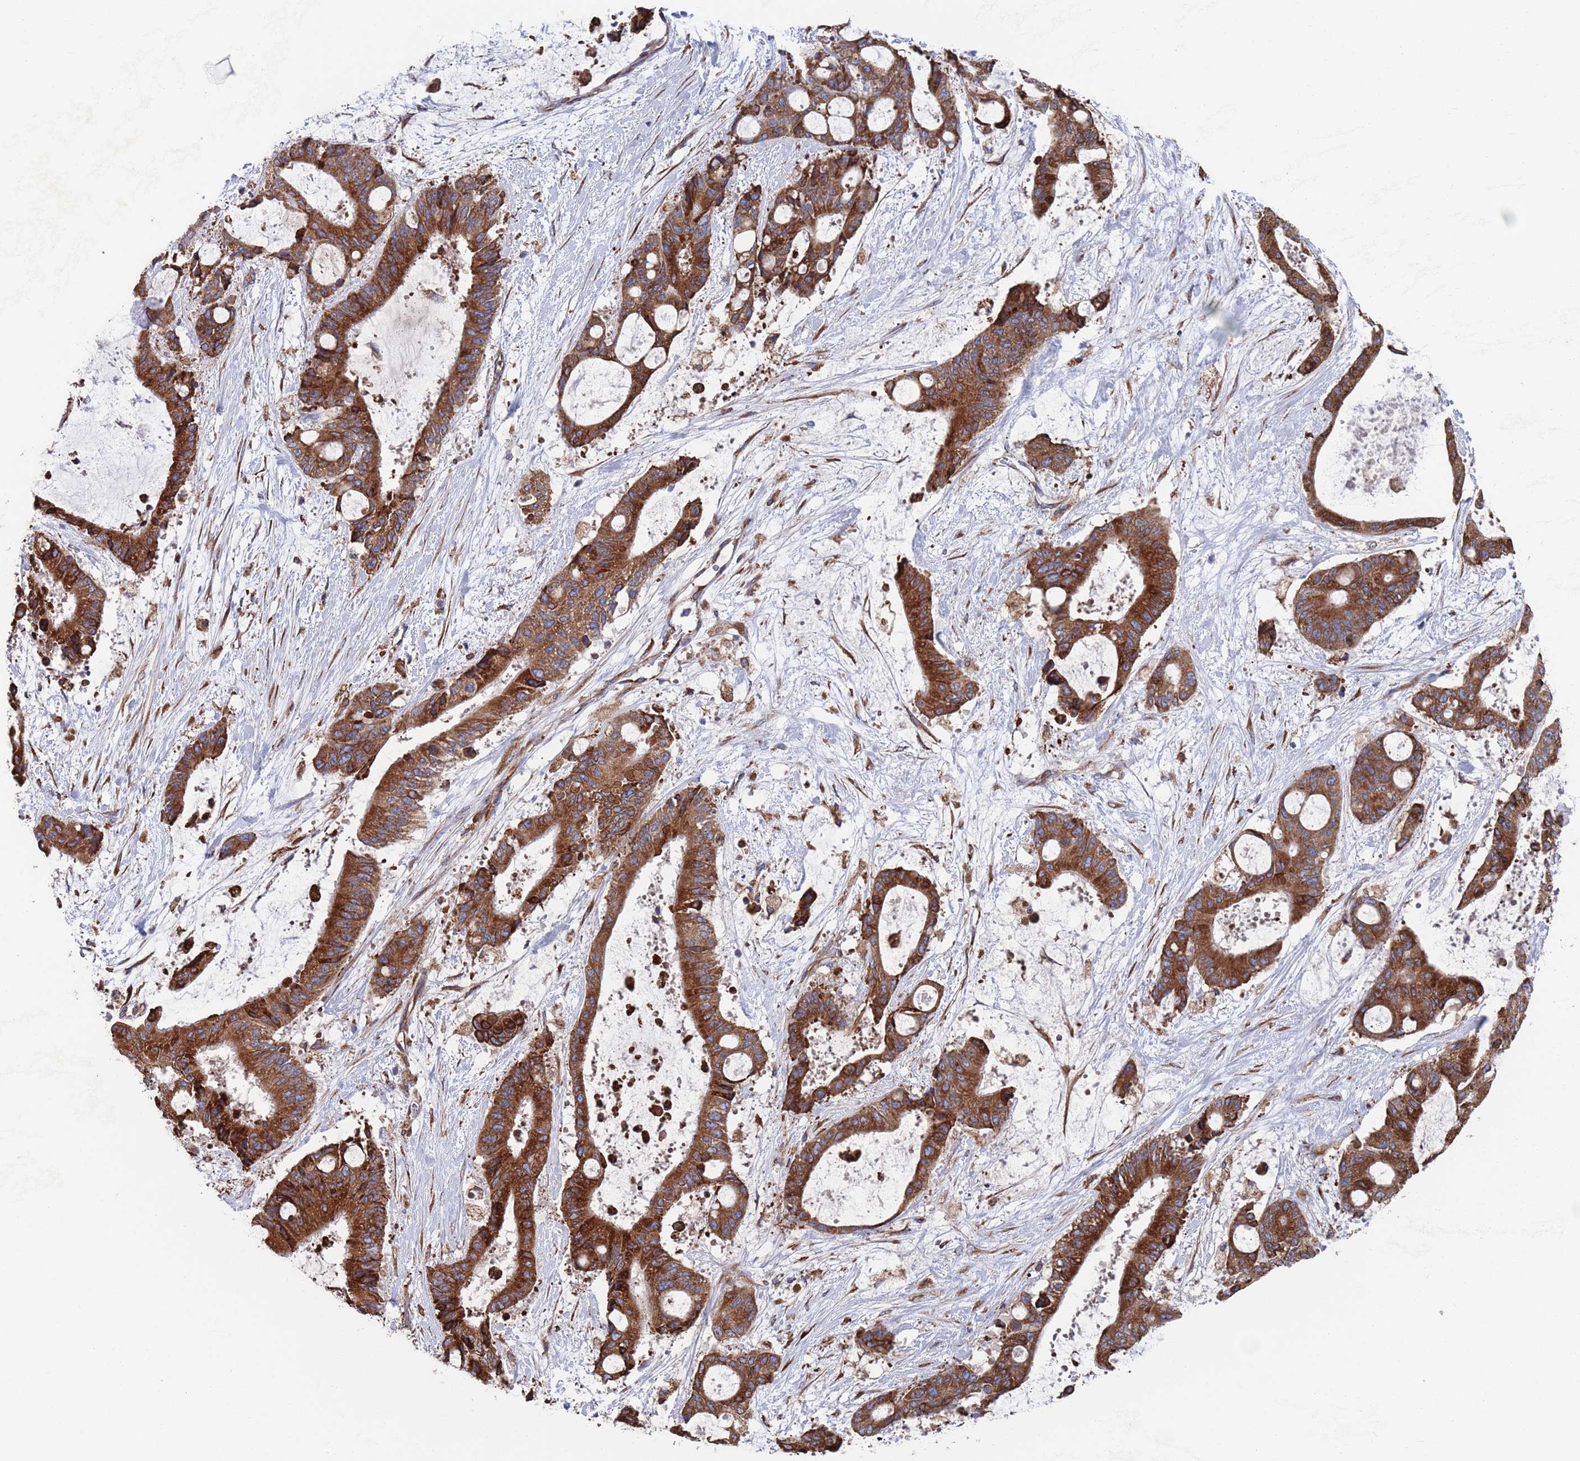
{"staining": {"intensity": "strong", "quantity": ">75%", "location": "cytoplasmic/membranous"}, "tissue": "liver cancer", "cell_type": "Tumor cells", "image_type": "cancer", "snomed": [{"axis": "morphology", "description": "Normal tissue, NOS"}, {"axis": "morphology", "description": "Cholangiocarcinoma"}, {"axis": "topography", "description": "Liver"}, {"axis": "topography", "description": "Peripheral nerve tissue"}], "caption": "IHC image of neoplastic tissue: liver cancer (cholangiocarcinoma) stained using IHC shows high levels of strong protein expression localized specifically in the cytoplasmic/membranous of tumor cells, appearing as a cytoplasmic/membranous brown color.", "gene": "GID8", "patient": {"sex": "female", "age": 73}}